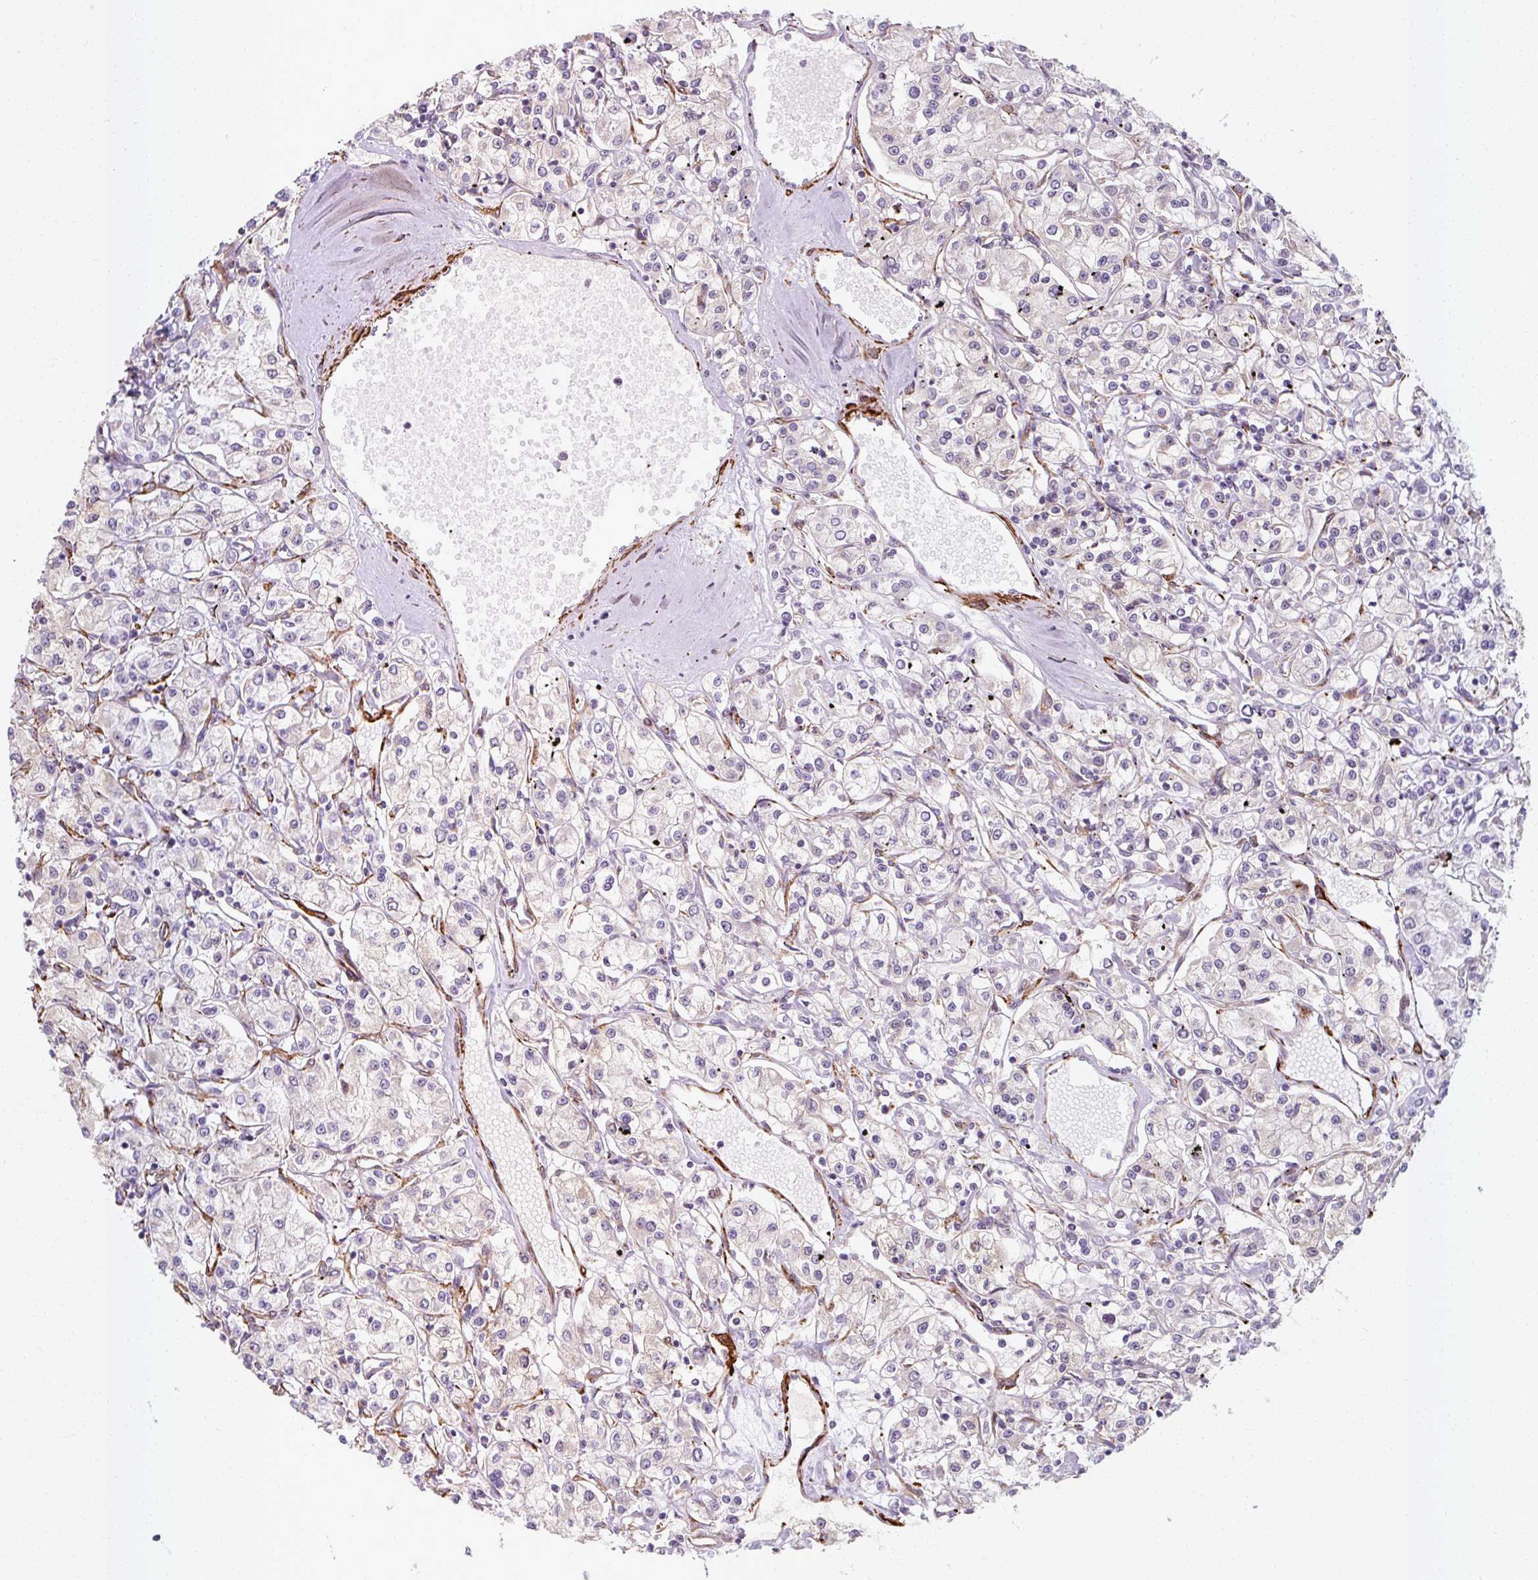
{"staining": {"intensity": "negative", "quantity": "none", "location": "none"}, "tissue": "renal cancer", "cell_type": "Tumor cells", "image_type": "cancer", "snomed": [{"axis": "morphology", "description": "Adenocarcinoma, NOS"}, {"axis": "topography", "description": "Kidney"}], "caption": "Immunohistochemistry of renal cancer shows no expression in tumor cells.", "gene": "MRPS5", "patient": {"sex": "female", "age": 59}}